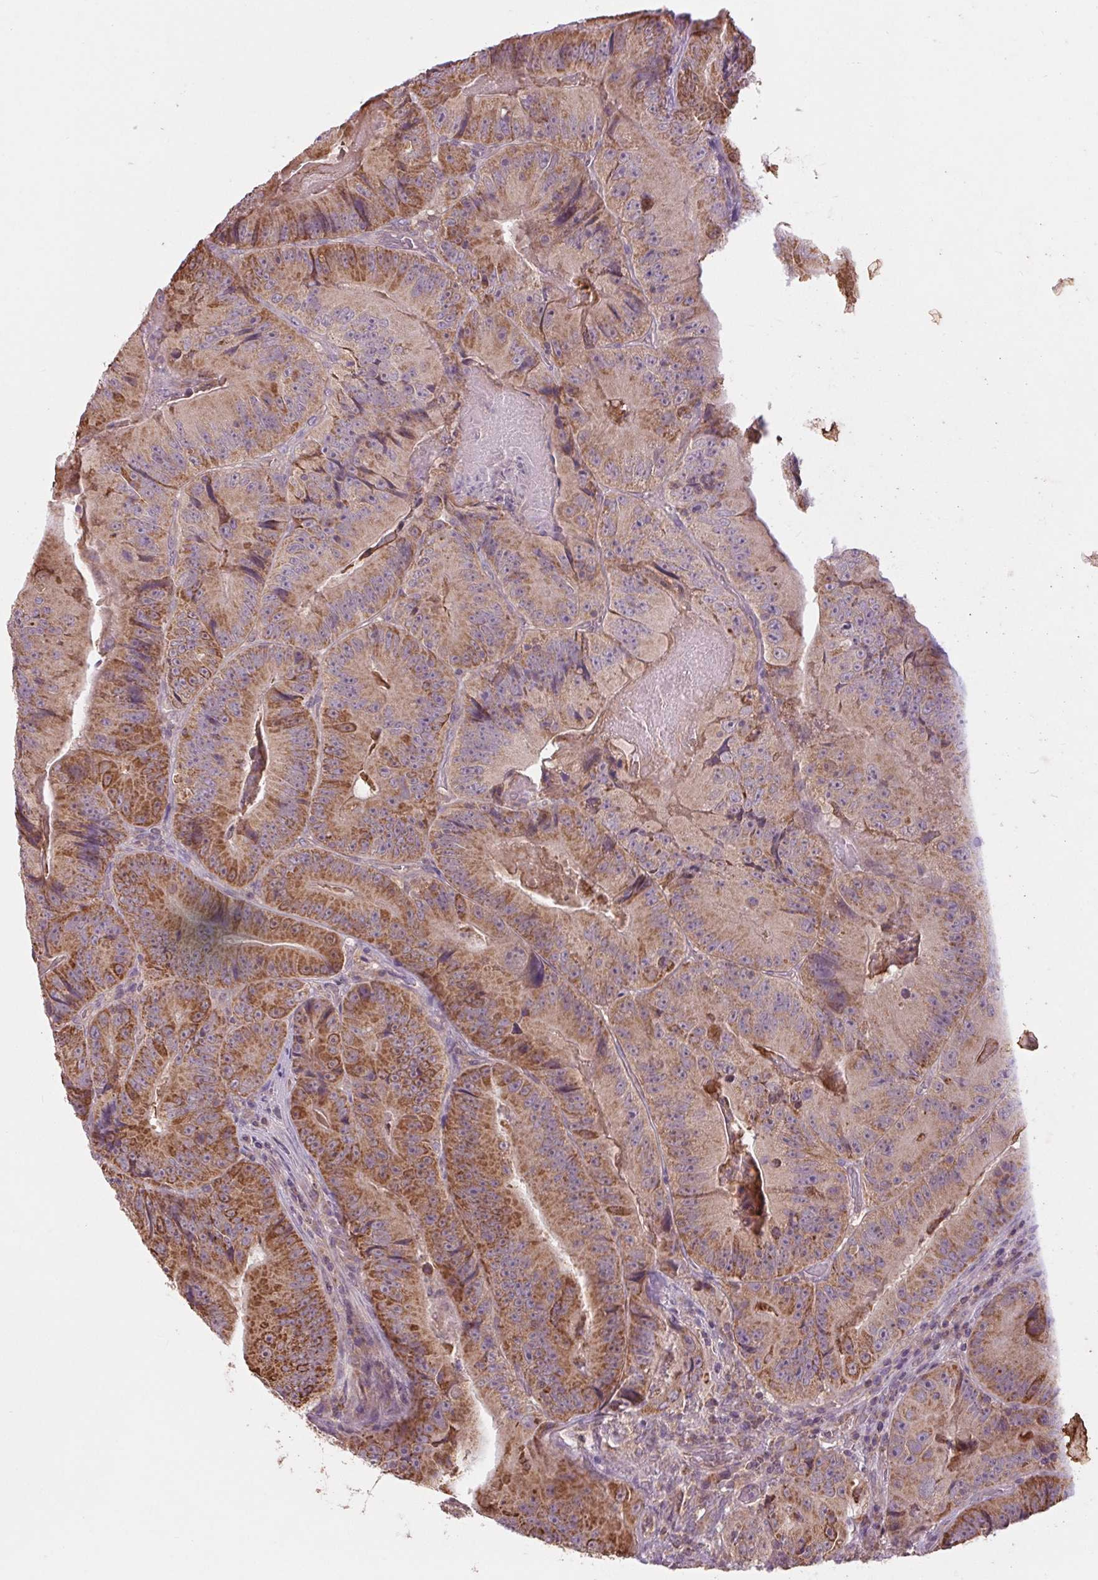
{"staining": {"intensity": "moderate", "quantity": ">75%", "location": "cytoplasmic/membranous"}, "tissue": "colorectal cancer", "cell_type": "Tumor cells", "image_type": "cancer", "snomed": [{"axis": "morphology", "description": "Adenocarcinoma, NOS"}, {"axis": "topography", "description": "Colon"}], "caption": "Immunohistochemistry of colorectal cancer (adenocarcinoma) demonstrates medium levels of moderate cytoplasmic/membranous positivity in about >75% of tumor cells.", "gene": "MAP3K5", "patient": {"sex": "female", "age": 86}}